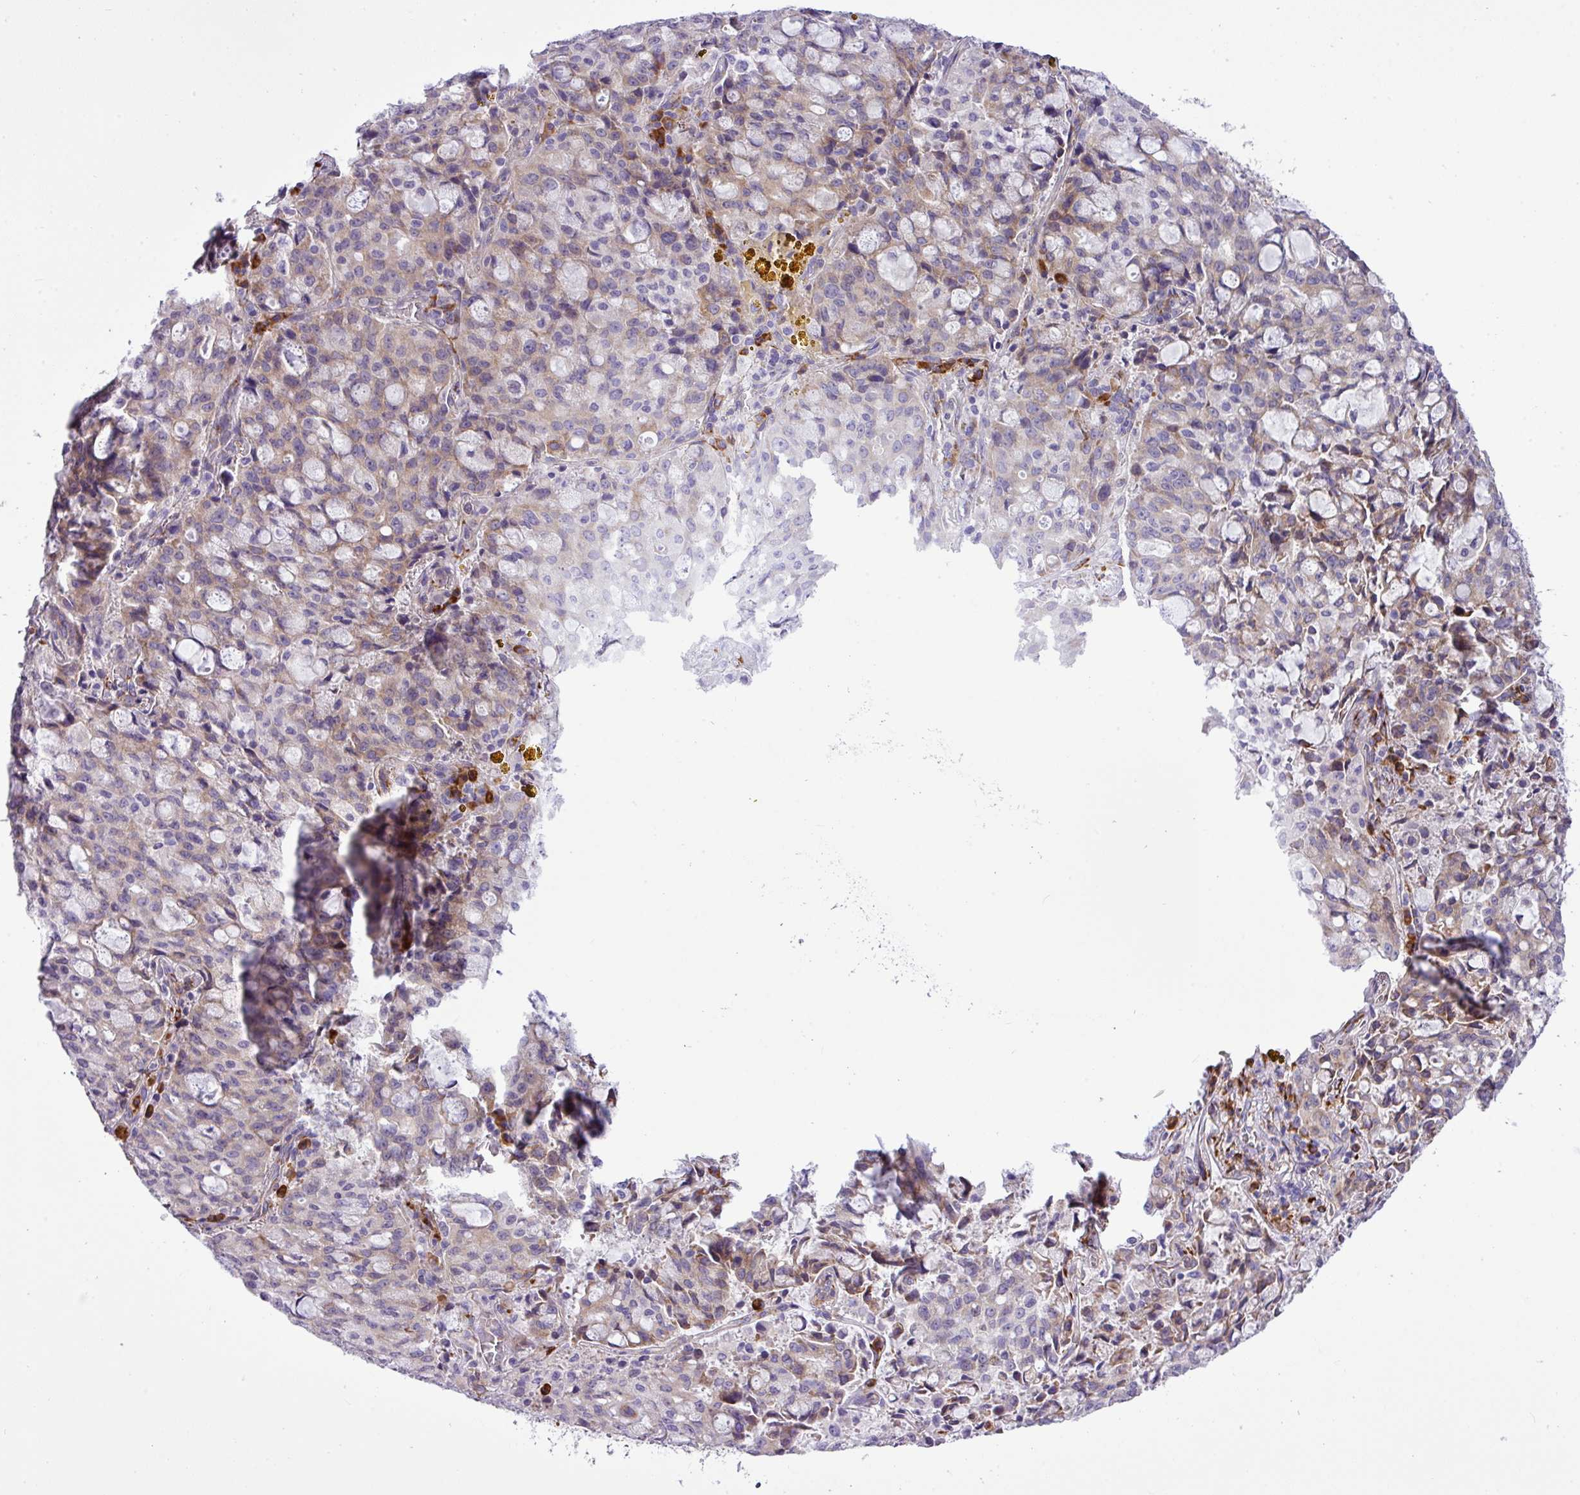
{"staining": {"intensity": "weak", "quantity": "25%-75%", "location": "cytoplasmic/membranous"}, "tissue": "lung cancer", "cell_type": "Tumor cells", "image_type": "cancer", "snomed": [{"axis": "morphology", "description": "Adenocarcinoma, NOS"}, {"axis": "topography", "description": "Lung"}], "caption": "This is an image of IHC staining of lung cancer (adenocarcinoma), which shows weak positivity in the cytoplasmic/membranous of tumor cells.", "gene": "CFAP97", "patient": {"sex": "female", "age": 44}}